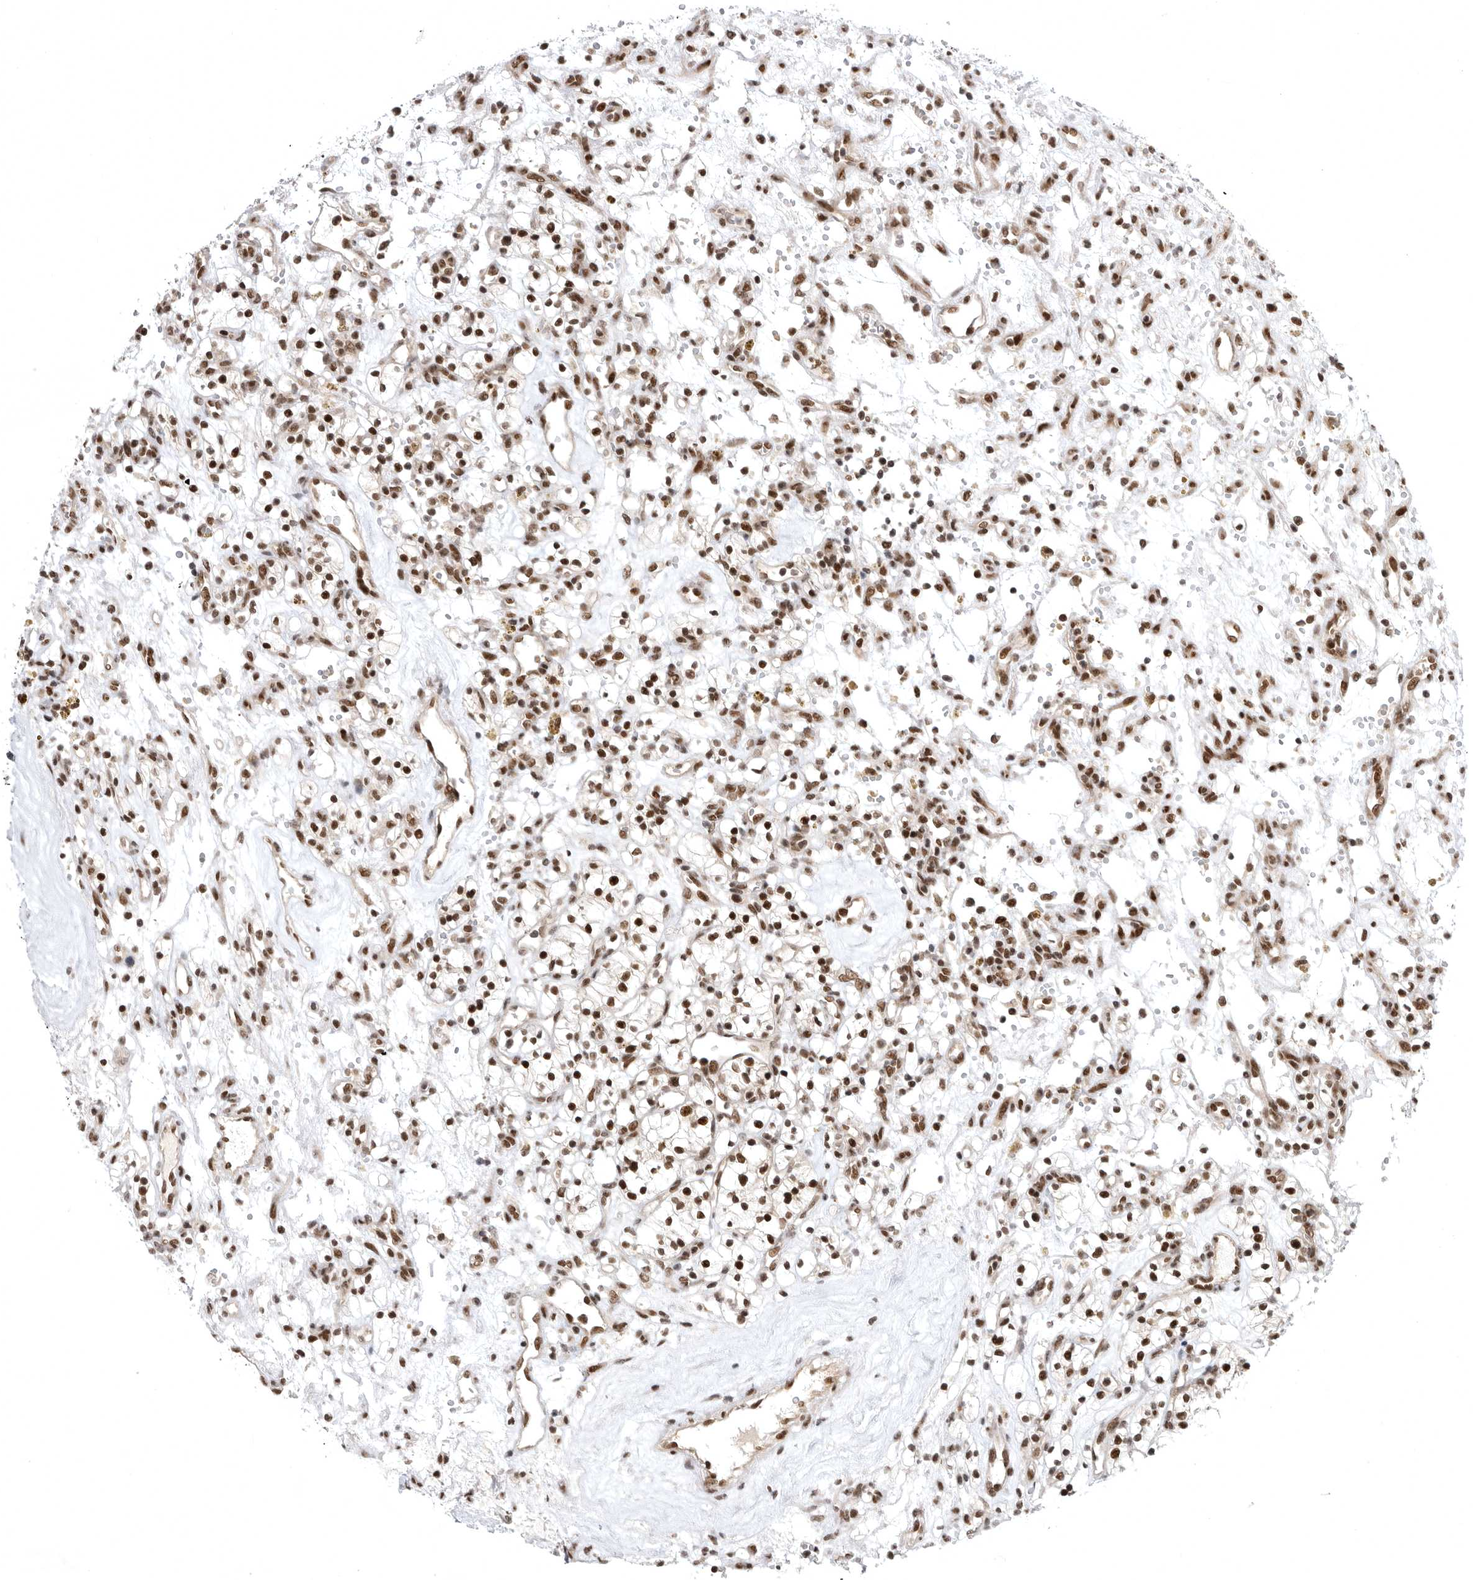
{"staining": {"intensity": "strong", "quantity": ">75%", "location": "nuclear"}, "tissue": "renal cancer", "cell_type": "Tumor cells", "image_type": "cancer", "snomed": [{"axis": "morphology", "description": "Adenocarcinoma, NOS"}, {"axis": "topography", "description": "Kidney"}], "caption": "Protein staining displays strong nuclear expression in about >75% of tumor cells in renal adenocarcinoma.", "gene": "ZNF830", "patient": {"sex": "female", "age": 57}}